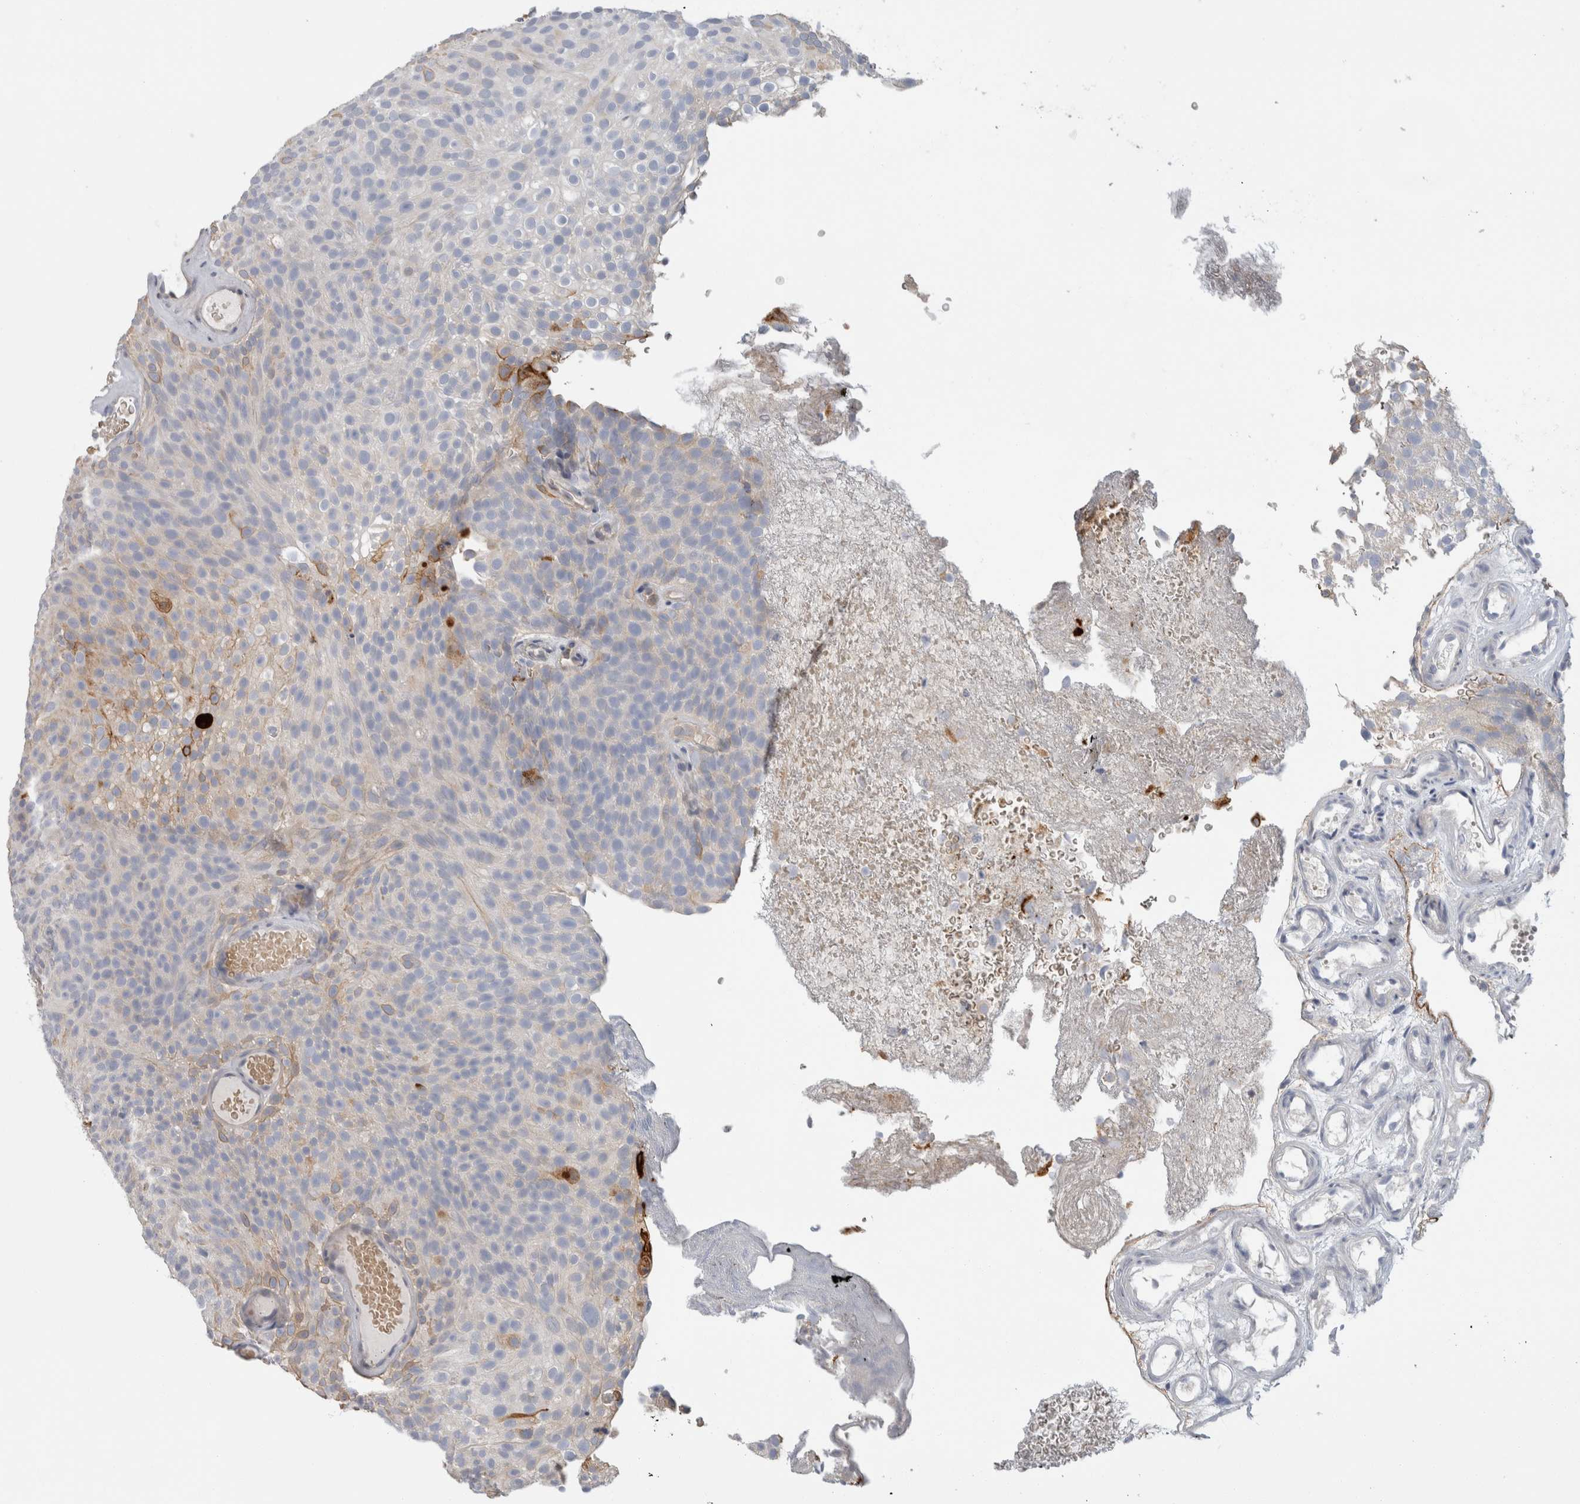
{"staining": {"intensity": "weak", "quantity": "<25%", "location": "cytoplasmic/membranous"}, "tissue": "urothelial cancer", "cell_type": "Tumor cells", "image_type": "cancer", "snomed": [{"axis": "morphology", "description": "Urothelial carcinoma, Low grade"}, {"axis": "topography", "description": "Urinary bladder"}], "caption": "Human urothelial carcinoma (low-grade) stained for a protein using immunohistochemistry (IHC) demonstrates no positivity in tumor cells.", "gene": "CD55", "patient": {"sex": "male", "age": 78}}